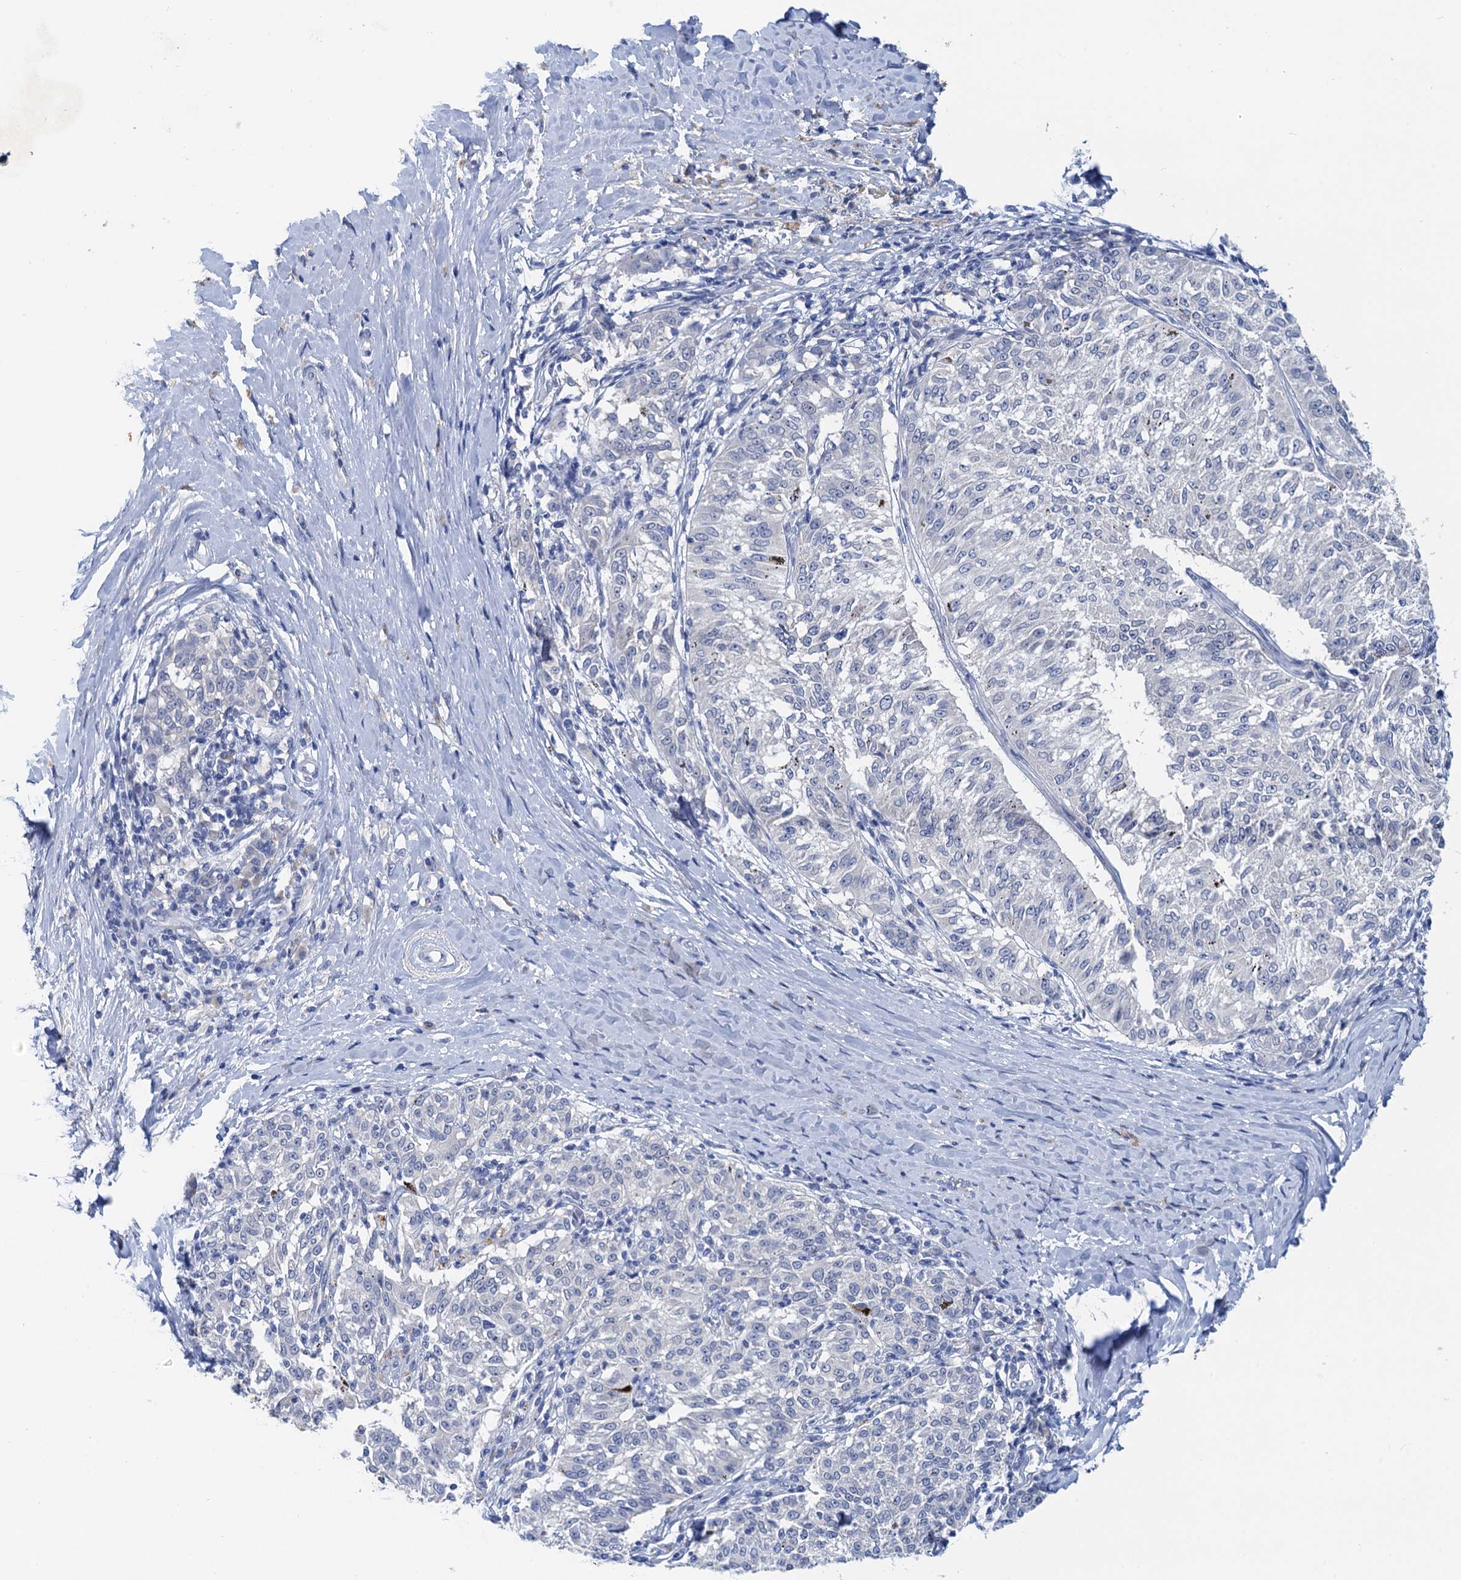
{"staining": {"intensity": "negative", "quantity": "none", "location": "none"}, "tissue": "melanoma", "cell_type": "Tumor cells", "image_type": "cancer", "snomed": [{"axis": "morphology", "description": "Malignant melanoma, NOS"}, {"axis": "topography", "description": "Skin"}], "caption": "DAB (3,3'-diaminobenzidine) immunohistochemical staining of melanoma reveals no significant positivity in tumor cells. (Brightfield microscopy of DAB (3,3'-diaminobenzidine) IHC at high magnification).", "gene": "TMEM39B", "patient": {"sex": "female", "age": 72}}